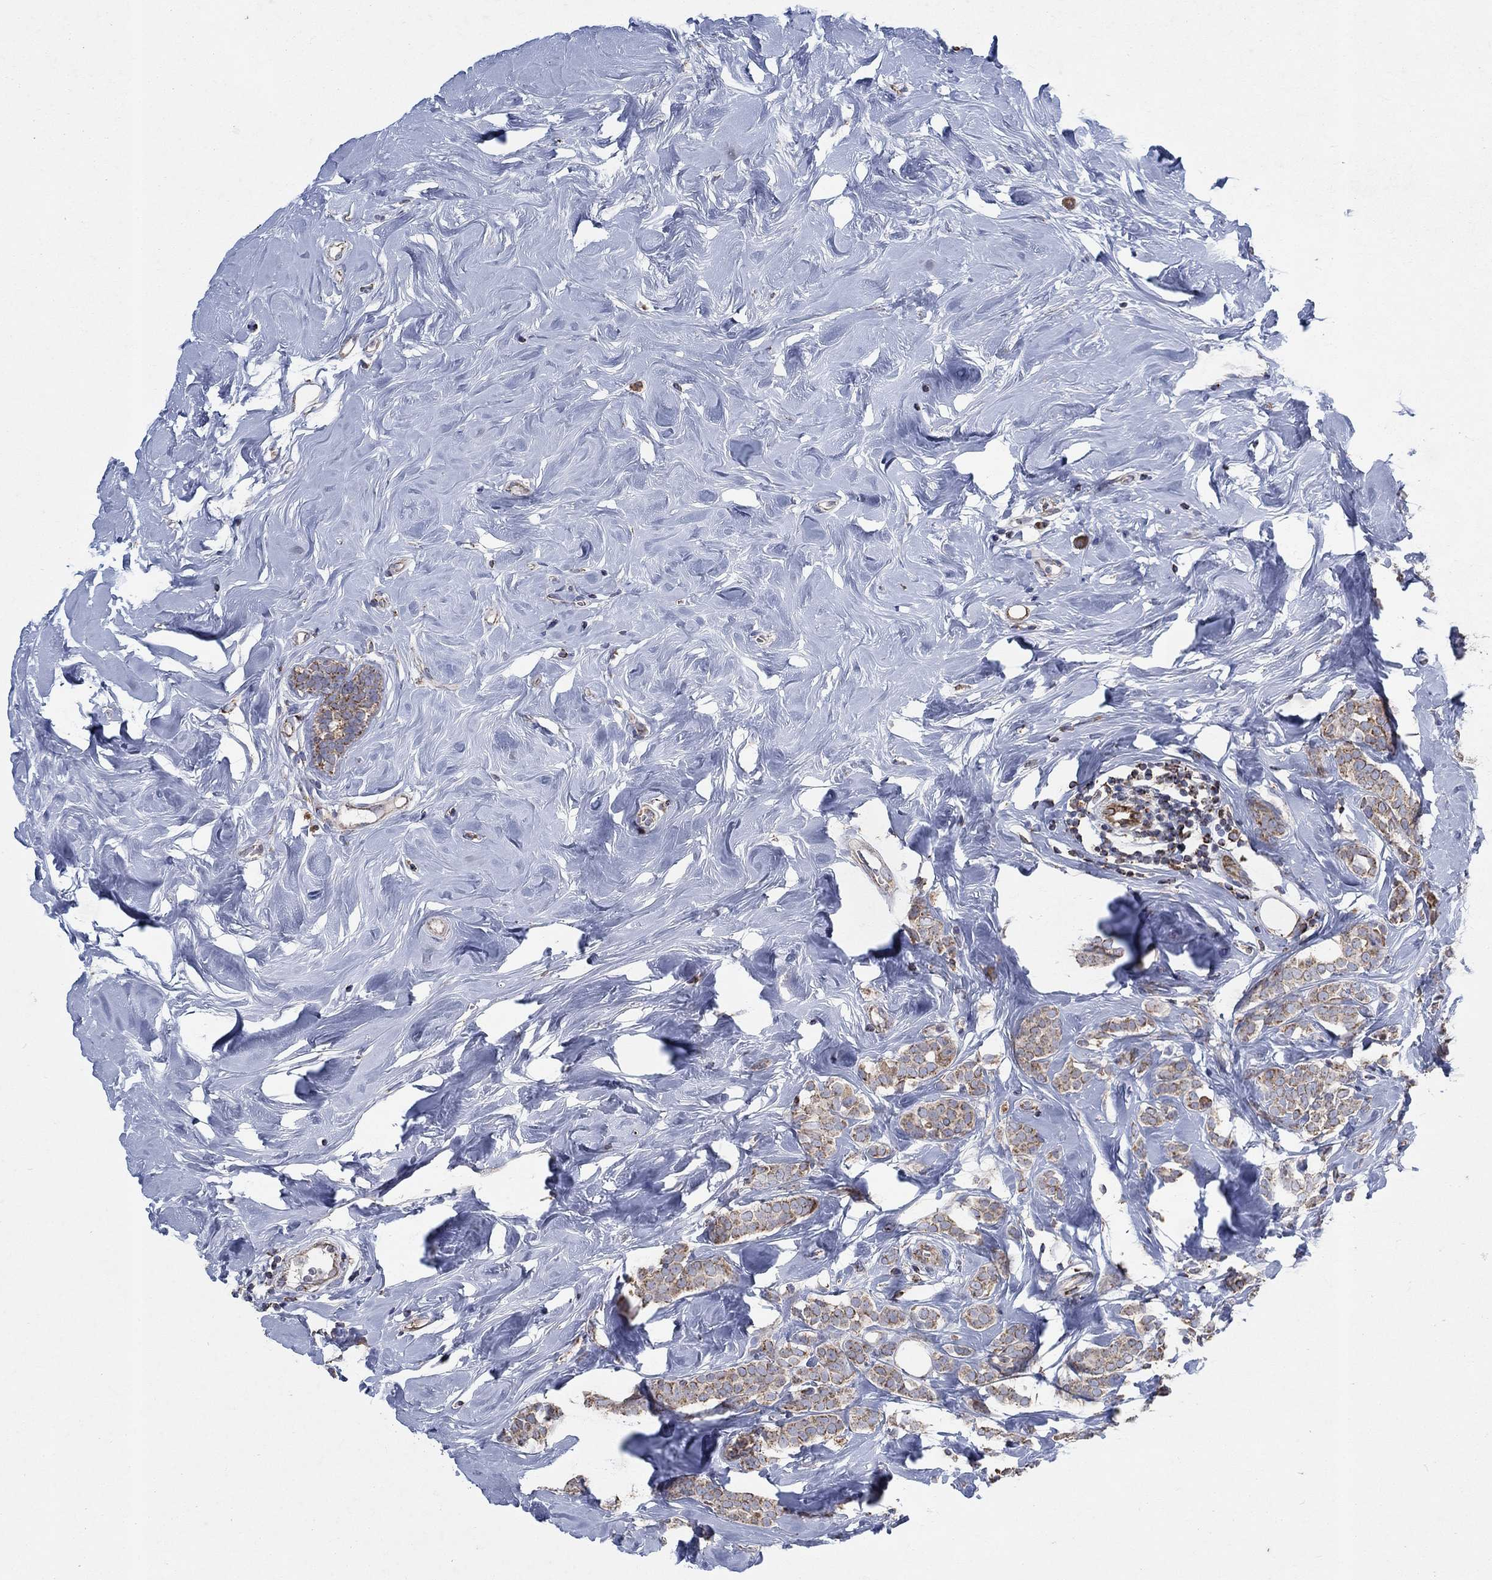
{"staining": {"intensity": "strong", "quantity": "25%-75%", "location": "cytoplasmic/membranous"}, "tissue": "breast cancer", "cell_type": "Tumor cells", "image_type": "cancer", "snomed": [{"axis": "morphology", "description": "Lobular carcinoma"}, {"axis": "topography", "description": "Breast"}], "caption": "Immunohistochemistry (IHC) photomicrograph of neoplastic tissue: human breast cancer stained using immunohistochemistry (IHC) displays high levels of strong protein expression localized specifically in the cytoplasmic/membranous of tumor cells, appearing as a cytoplasmic/membranous brown color.", "gene": "NCEH1", "patient": {"sex": "female", "age": 49}}